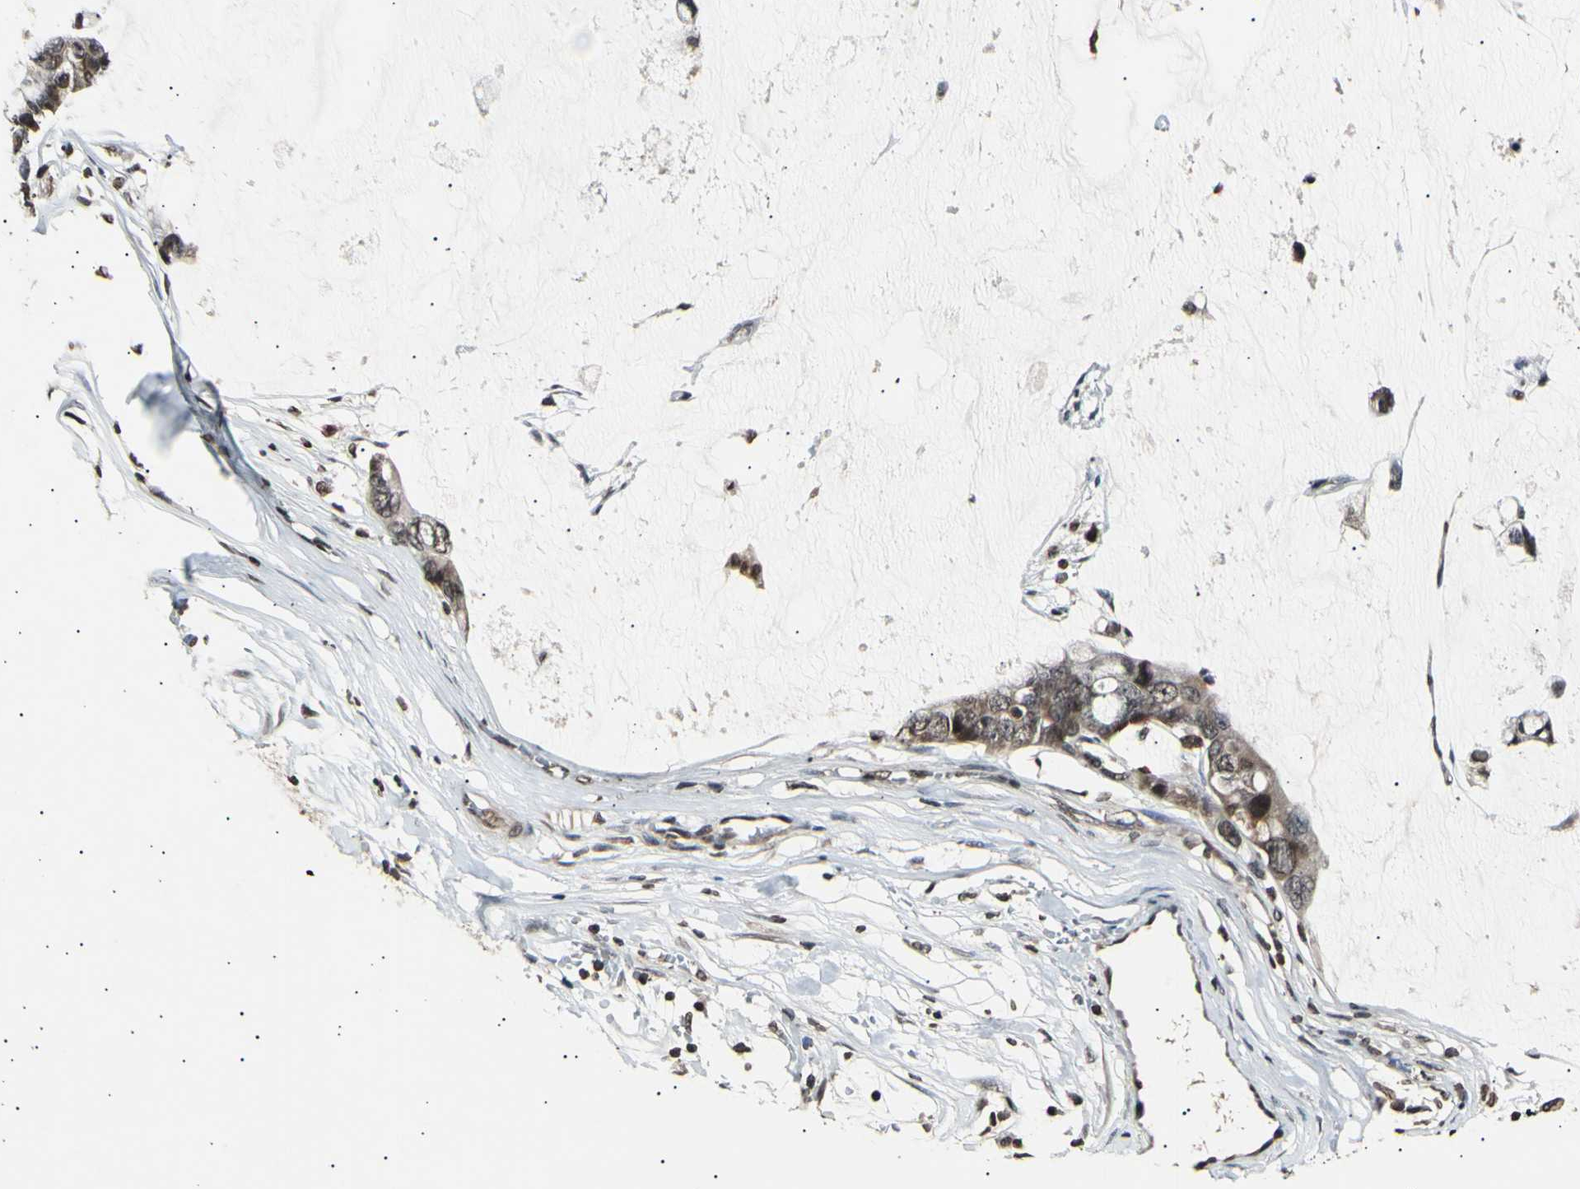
{"staining": {"intensity": "moderate", "quantity": ">75%", "location": "cytoplasmic/membranous,nuclear"}, "tissue": "stomach cancer", "cell_type": "Tumor cells", "image_type": "cancer", "snomed": [{"axis": "morphology", "description": "Adenocarcinoma, NOS"}, {"axis": "topography", "description": "Stomach, lower"}], "caption": "A brown stain shows moderate cytoplasmic/membranous and nuclear positivity of a protein in human stomach adenocarcinoma tumor cells.", "gene": "ANAPC7", "patient": {"sex": "male", "age": 84}}